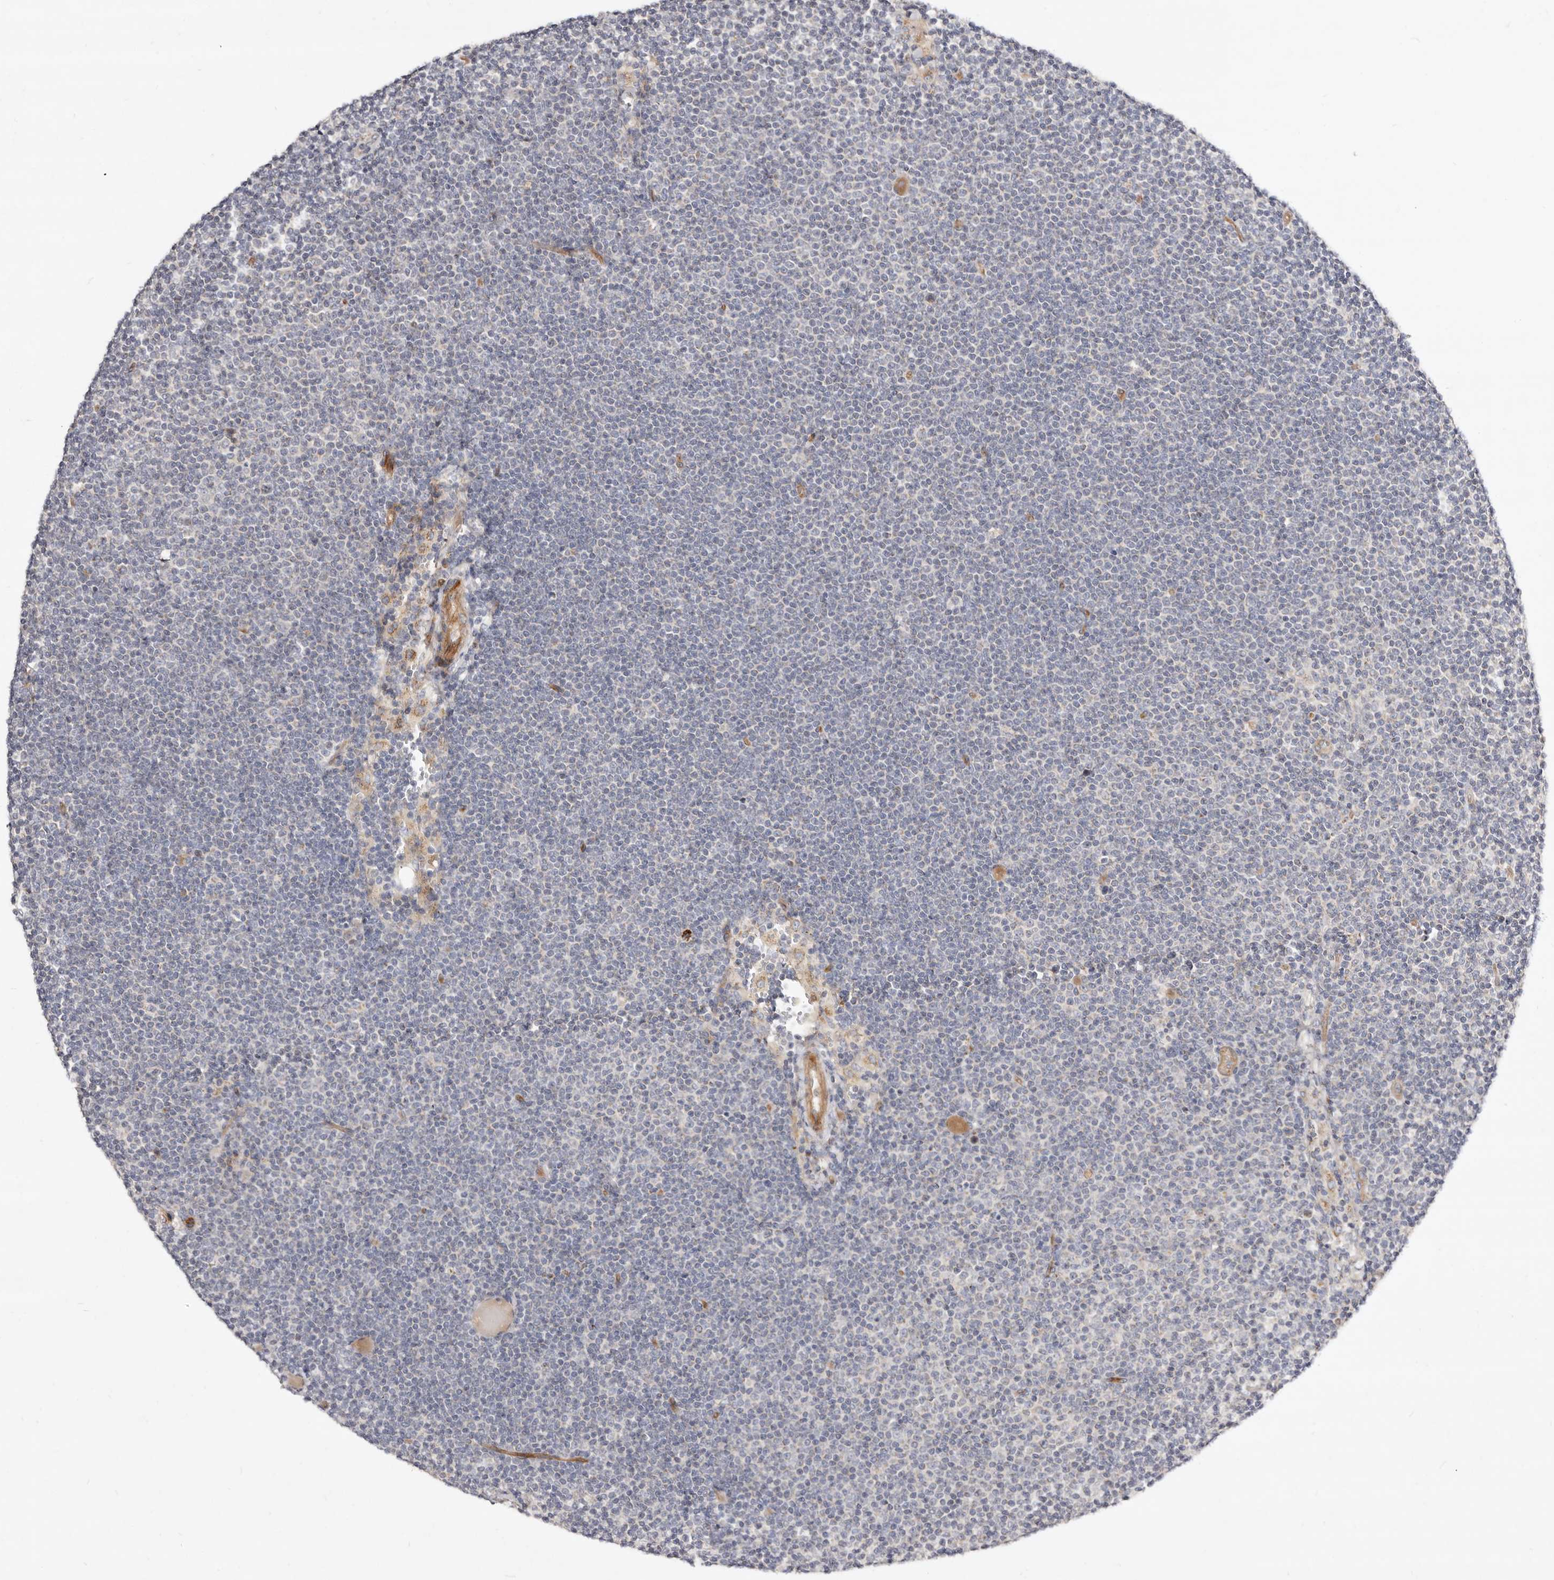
{"staining": {"intensity": "negative", "quantity": "none", "location": "none"}, "tissue": "lymphoma", "cell_type": "Tumor cells", "image_type": "cancer", "snomed": [{"axis": "morphology", "description": "Malignant lymphoma, non-Hodgkin's type, Low grade"}, {"axis": "topography", "description": "Lymph node"}], "caption": "Malignant lymphoma, non-Hodgkin's type (low-grade) stained for a protein using immunohistochemistry (IHC) reveals no staining tumor cells.", "gene": "SLC25A20", "patient": {"sex": "female", "age": 53}}